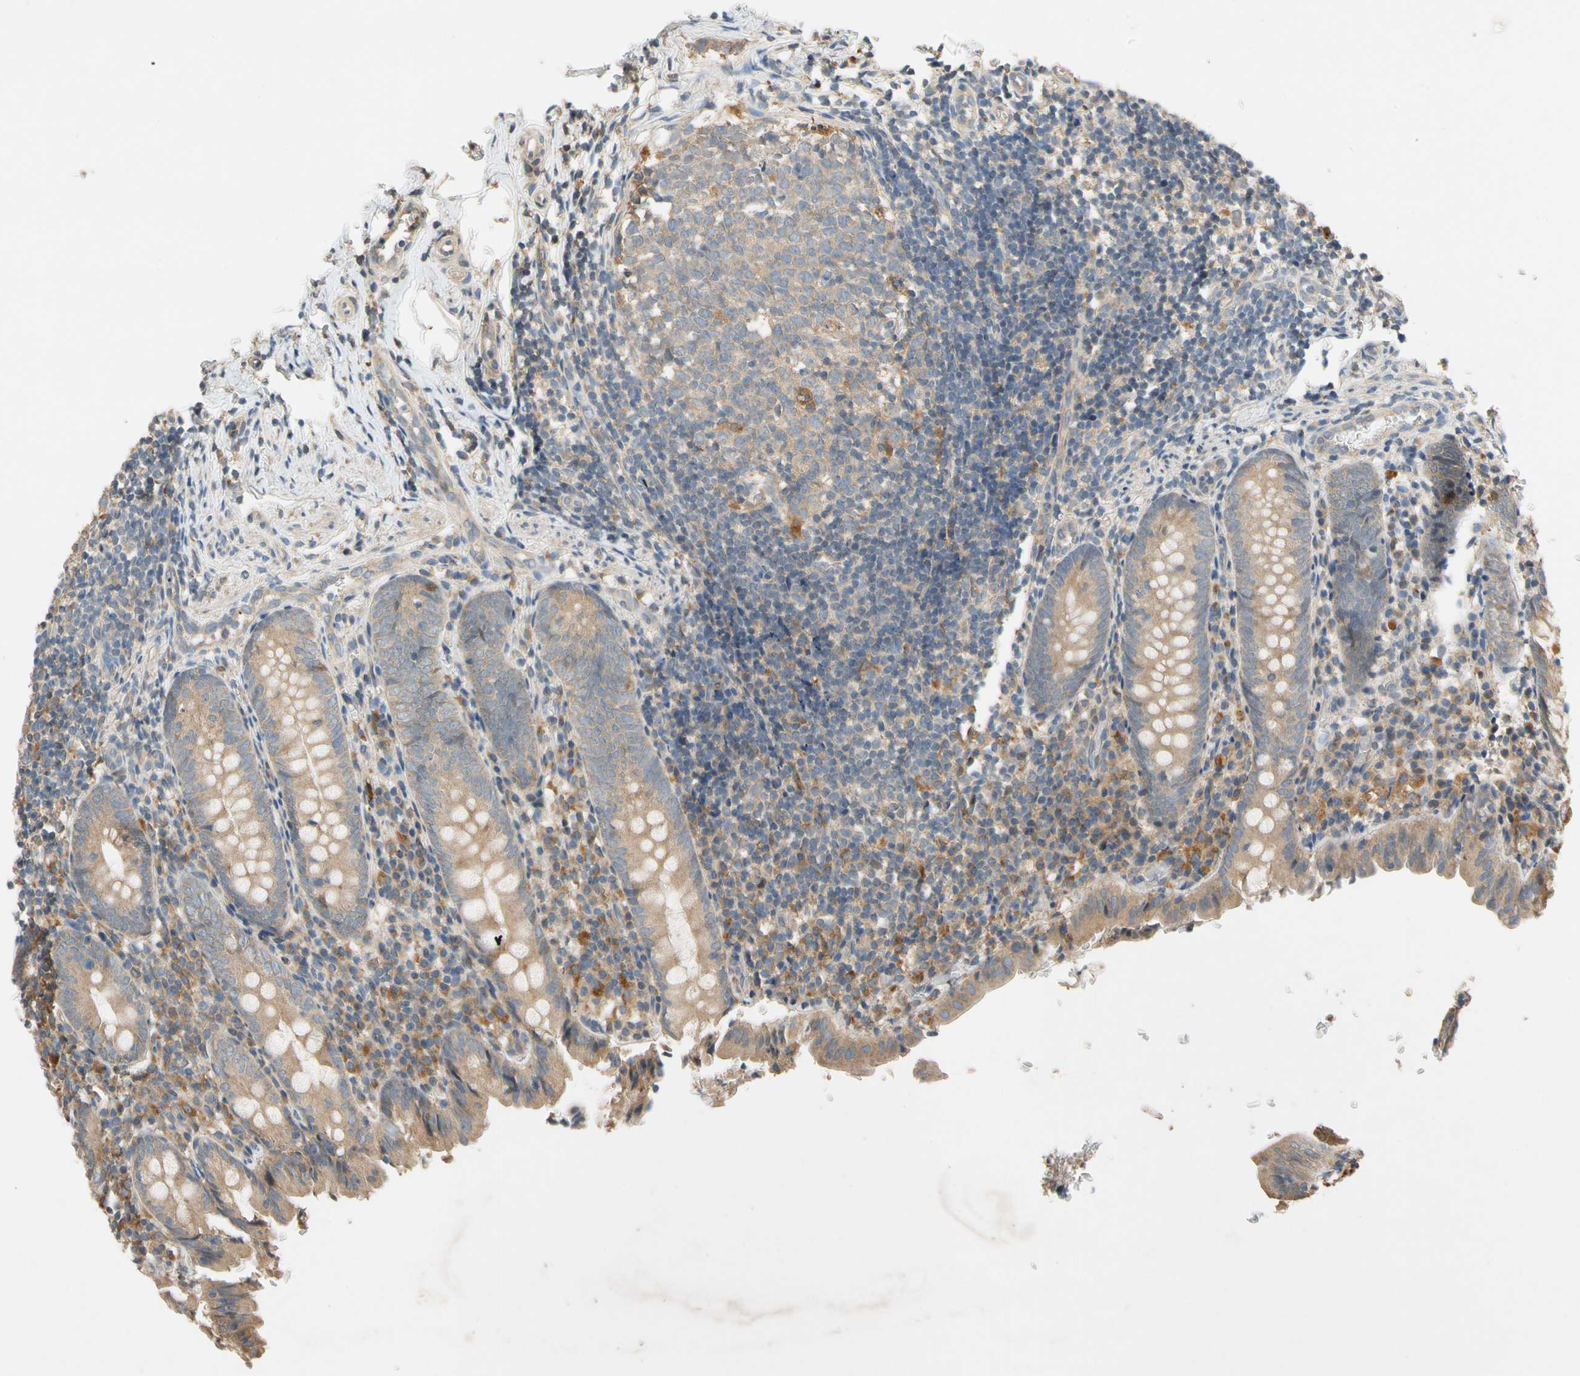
{"staining": {"intensity": "moderate", "quantity": ">75%", "location": "cytoplasmic/membranous"}, "tissue": "appendix", "cell_type": "Glandular cells", "image_type": "normal", "snomed": [{"axis": "morphology", "description": "Normal tissue, NOS"}, {"axis": "topography", "description": "Appendix"}], "caption": "This micrograph demonstrates immunohistochemistry staining of normal human appendix, with medium moderate cytoplasmic/membranous positivity in approximately >75% of glandular cells.", "gene": "USP12", "patient": {"sex": "female", "age": 10}}